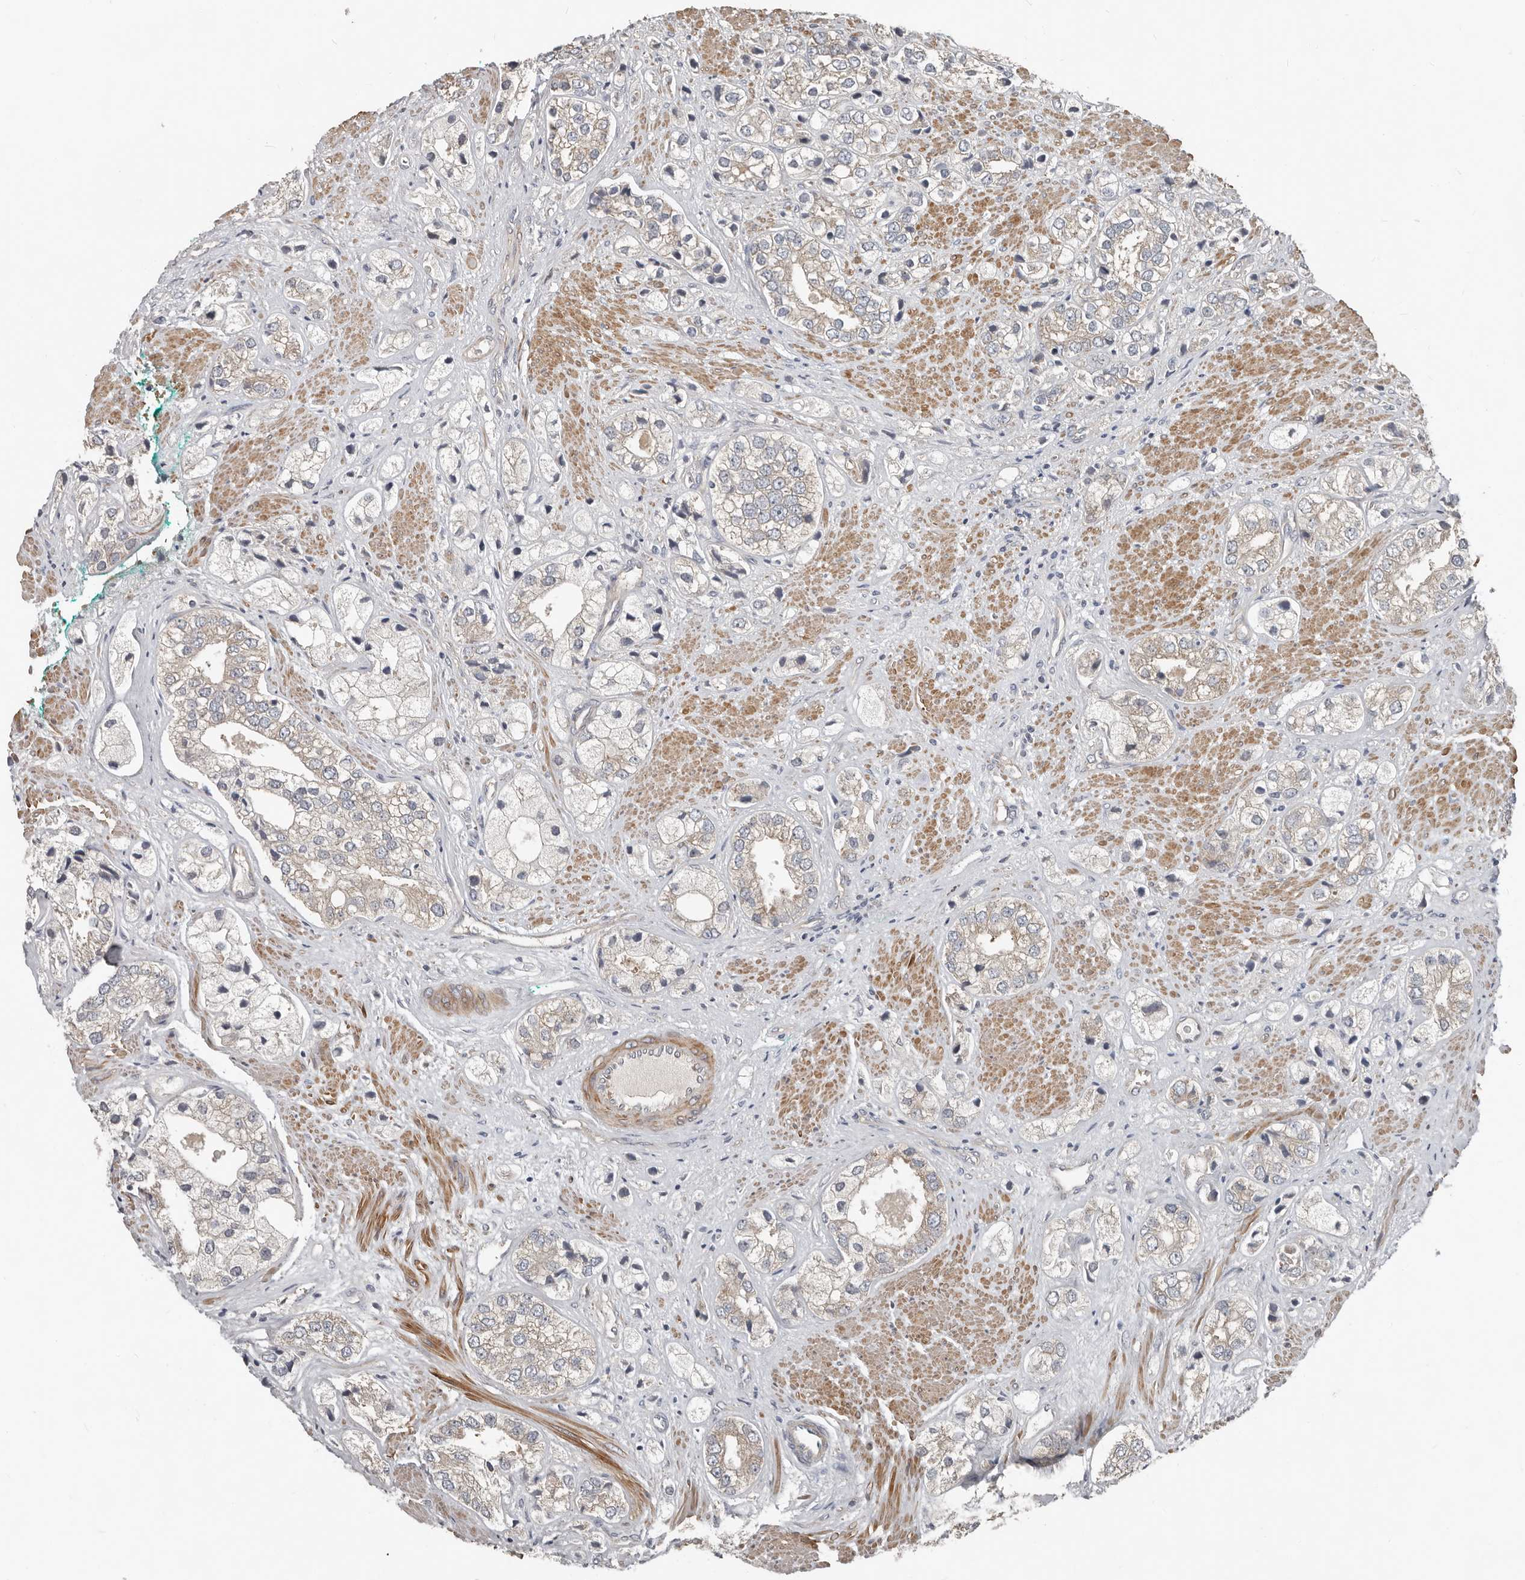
{"staining": {"intensity": "weak", "quantity": "<25%", "location": "cytoplasmic/membranous"}, "tissue": "prostate cancer", "cell_type": "Tumor cells", "image_type": "cancer", "snomed": [{"axis": "morphology", "description": "Adenocarcinoma, High grade"}, {"axis": "topography", "description": "Prostate"}], "caption": "DAB (3,3'-diaminobenzidine) immunohistochemical staining of human prostate adenocarcinoma (high-grade) demonstrates no significant expression in tumor cells.", "gene": "AKNAD1", "patient": {"sex": "male", "age": 50}}